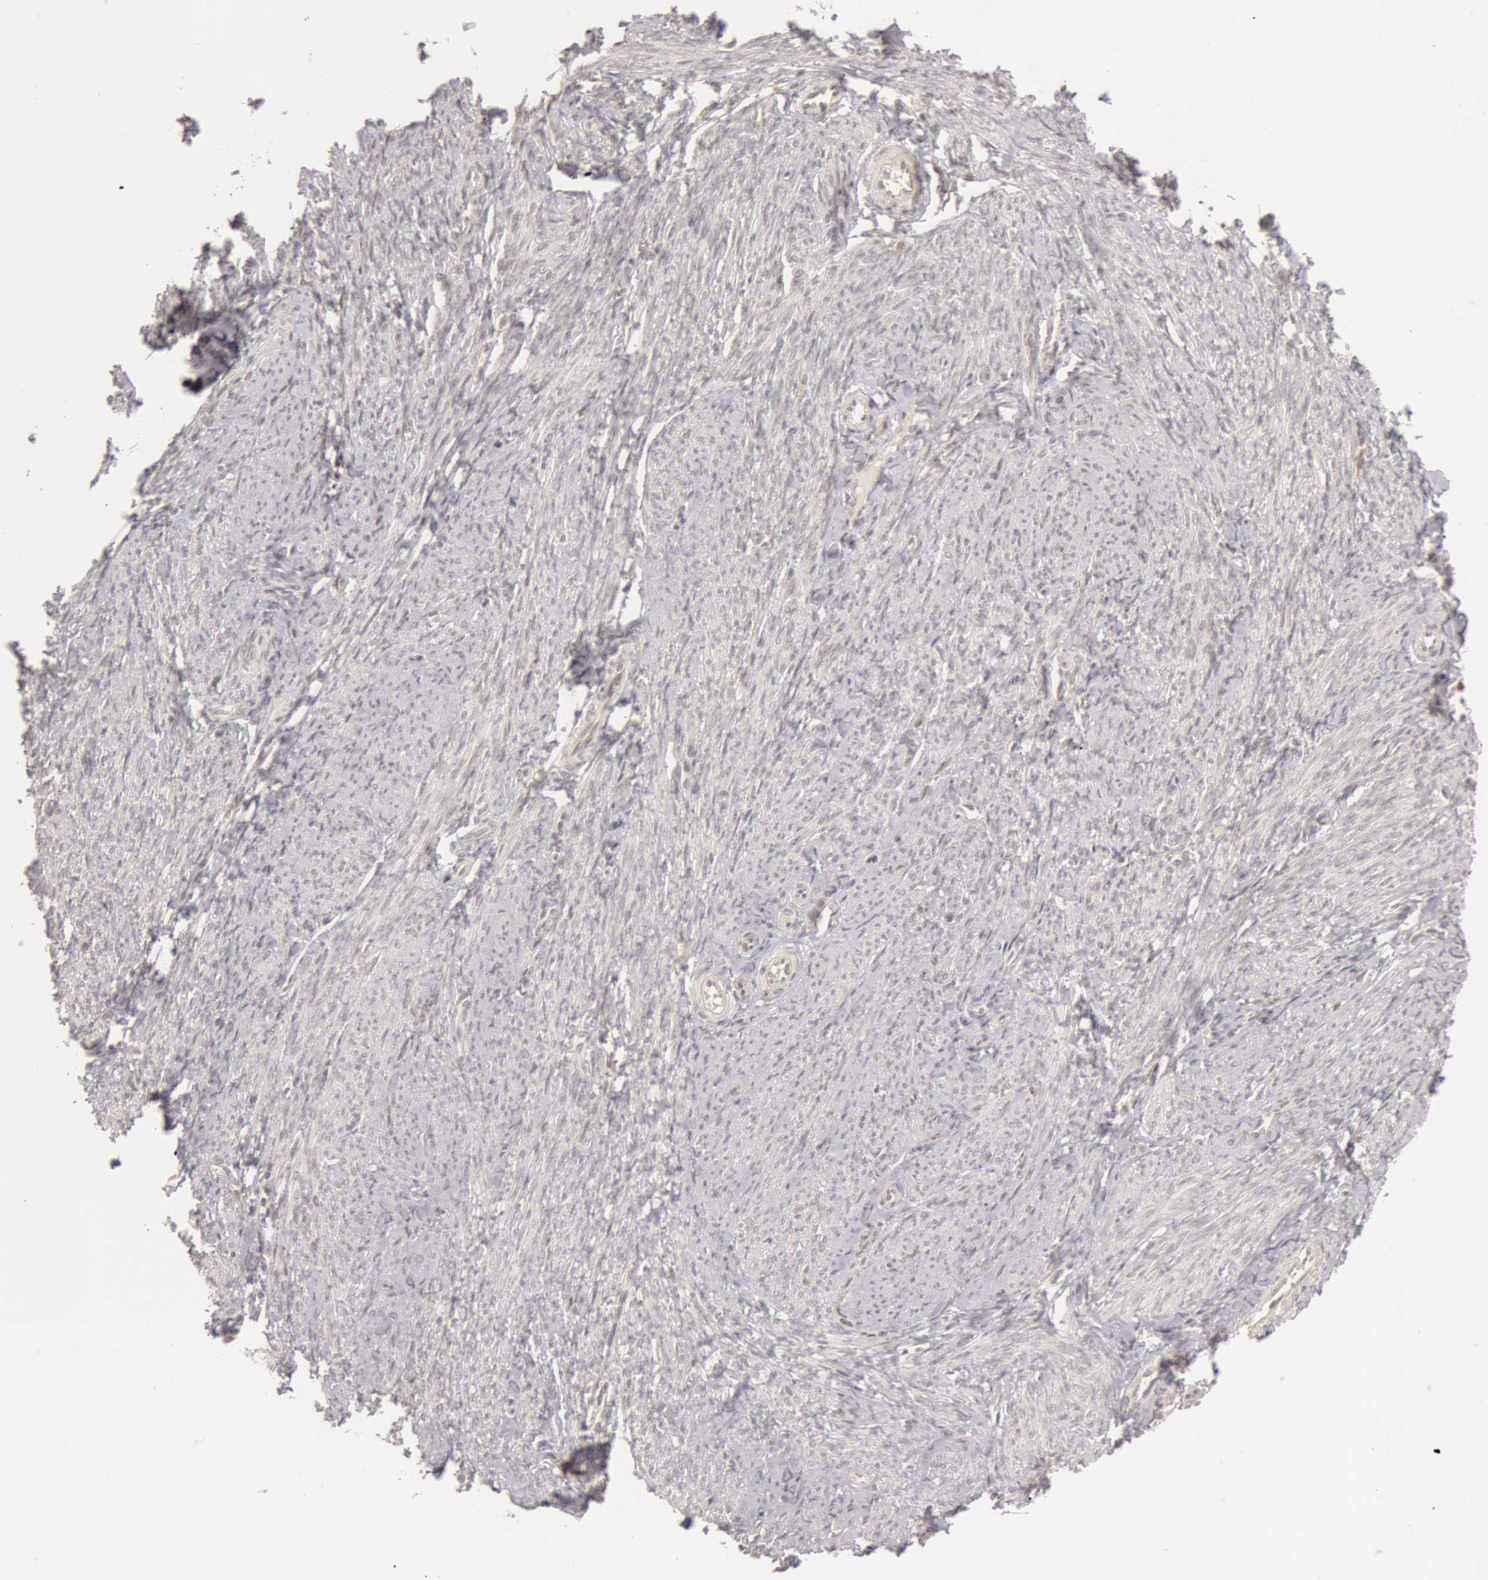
{"staining": {"intensity": "negative", "quantity": "none", "location": "none"}, "tissue": "smooth muscle", "cell_type": "Smooth muscle cells", "image_type": "normal", "snomed": [{"axis": "morphology", "description": "Normal tissue, NOS"}, {"axis": "topography", "description": "Smooth muscle"}, {"axis": "topography", "description": "Cervix"}], "caption": "The micrograph displays no significant positivity in smooth muscle cells of smooth muscle. (Stains: DAB (3,3'-diaminobenzidine) IHC with hematoxylin counter stain, Microscopy: brightfield microscopy at high magnification).", "gene": "OASL", "patient": {"sex": "female", "age": 70}}